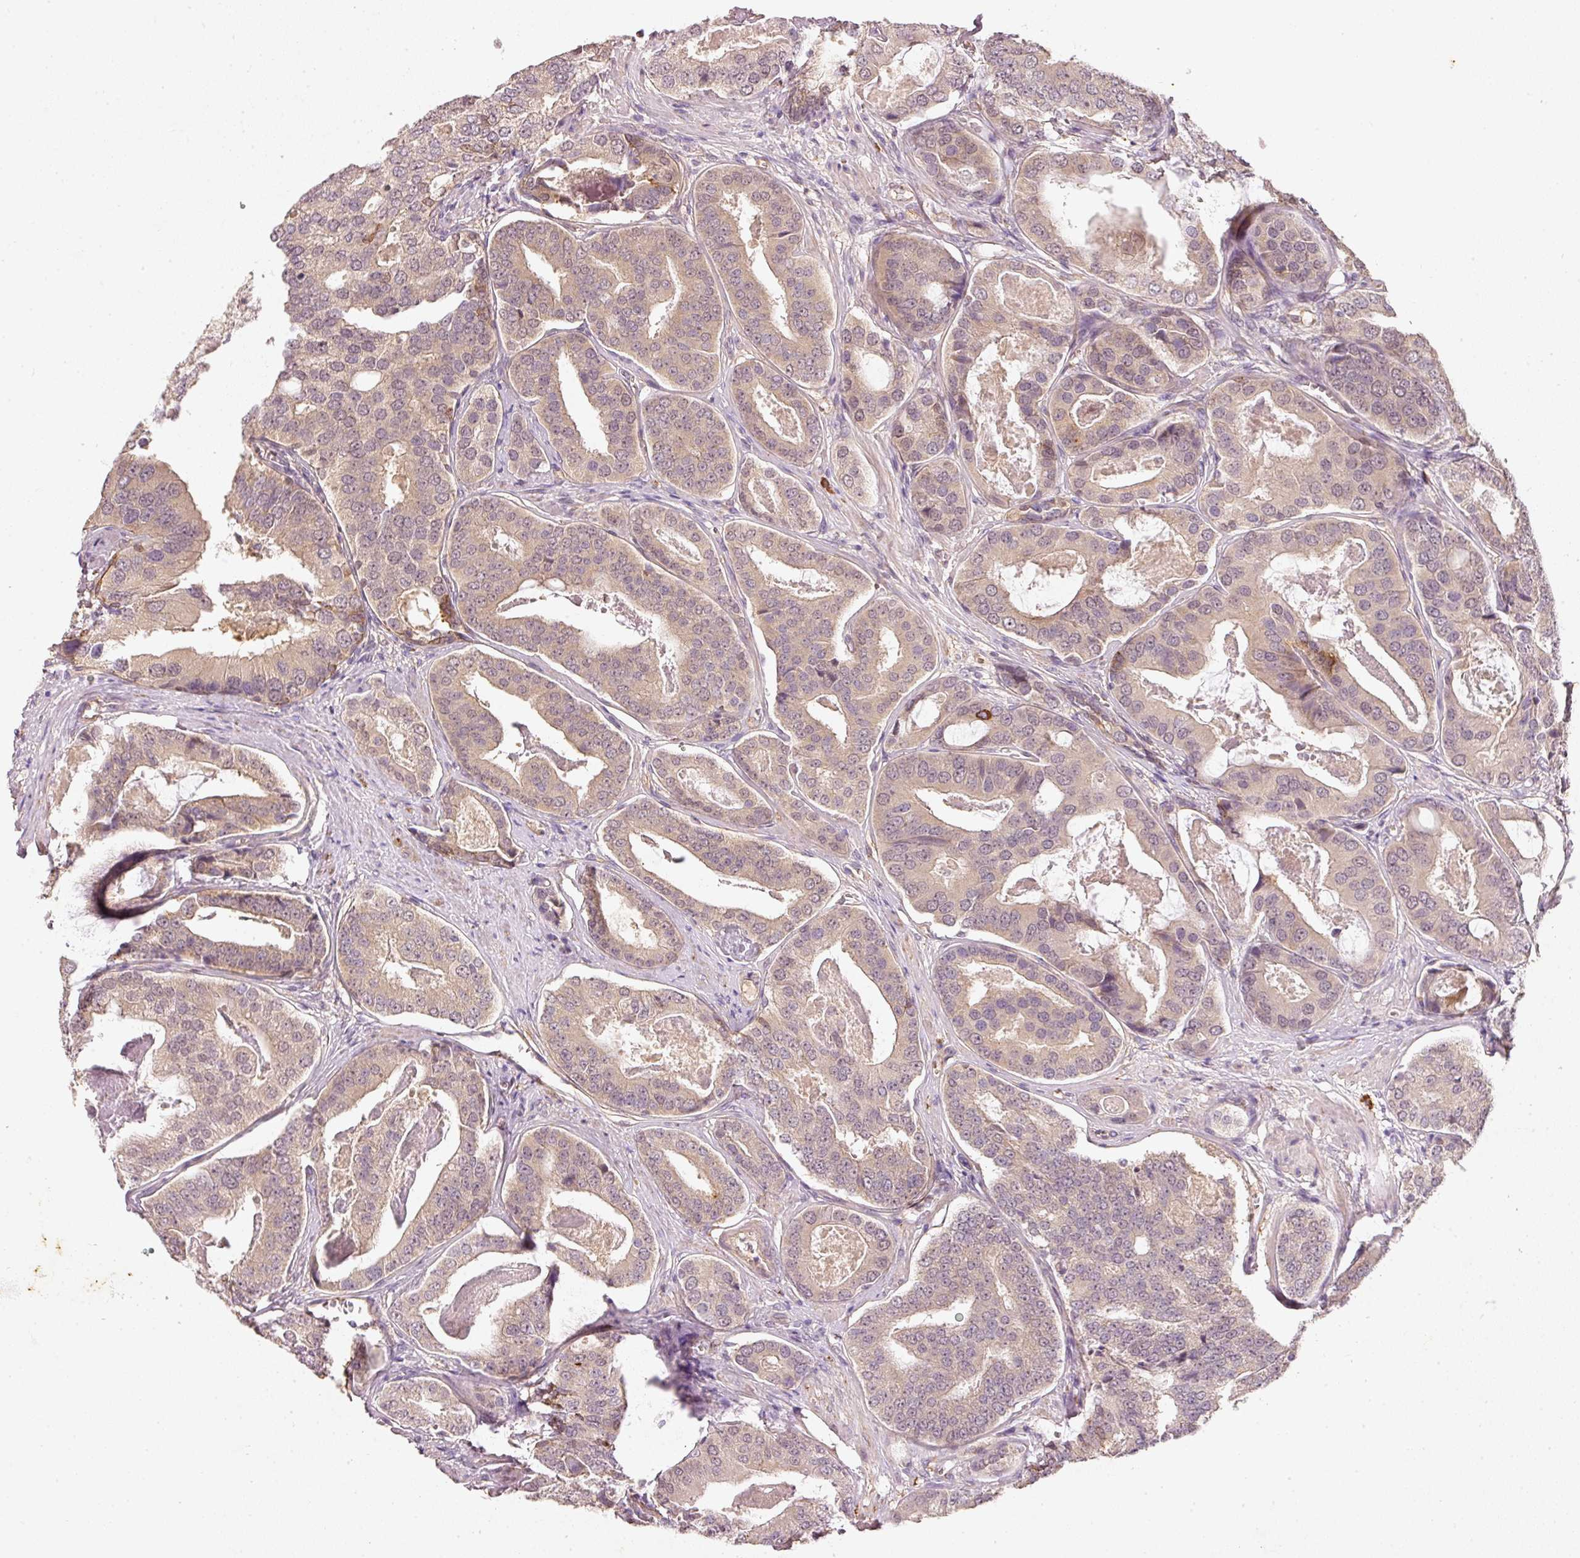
{"staining": {"intensity": "moderate", "quantity": ">75%", "location": "cytoplasmic/membranous"}, "tissue": "prostate cancer", "cell_type": "Tumor cells", "image_type": "cancer", "snomed": [{"axis": "morphology", "description": "Adenocarcinoma, High grade"}, {"axis": "topography", "description": "Prostate"}], "caption": "Immunohistochemistry (IHC) (DAB) staining of human prostate cancer demonstrates moderate cytoplasmic/membranous protein expression in approximately >75% of tumor cells.", "gene": "RGL2", "patient": {"sex": "male", "age": 71}}